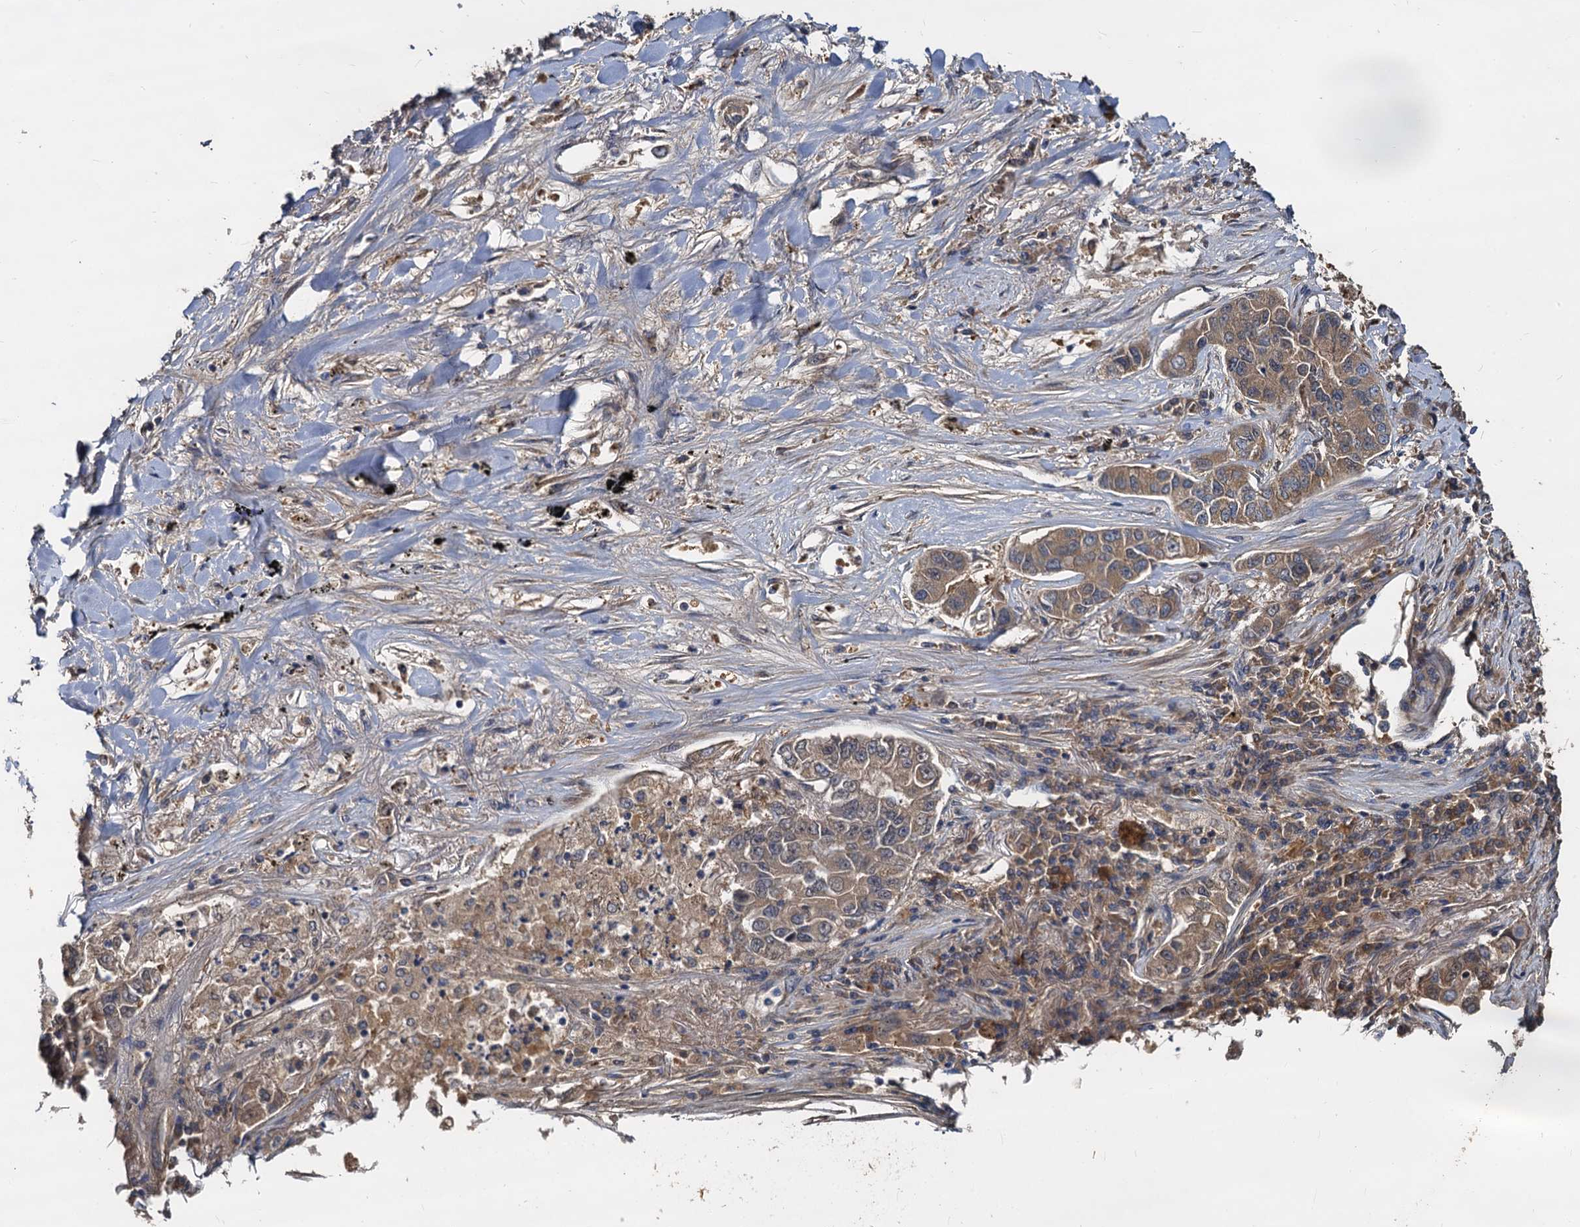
{"staining": {"intensity": "moderate", "quantity": ">75%", "location": "cytoplasmic/membranous"}, "tissue": "lung cancer", "cell_type": "Tumor cells", "image_type": "cancer", "snomed": [{"axis": "morphology", "description": "Adenocarcinoma, NOS"}, {"axis": "topography", "description": "Lung"}], "caption": "A histopathology image of adenocarcinoma (lung) stained for a protein displays moderate cytoplasmic/membranous brown staining in tumor cells. (Brightfield microscopy of DAB IHC at high magnification).", "gene": "CCDC184", "patient": {"sex": "male", "age": 49}}